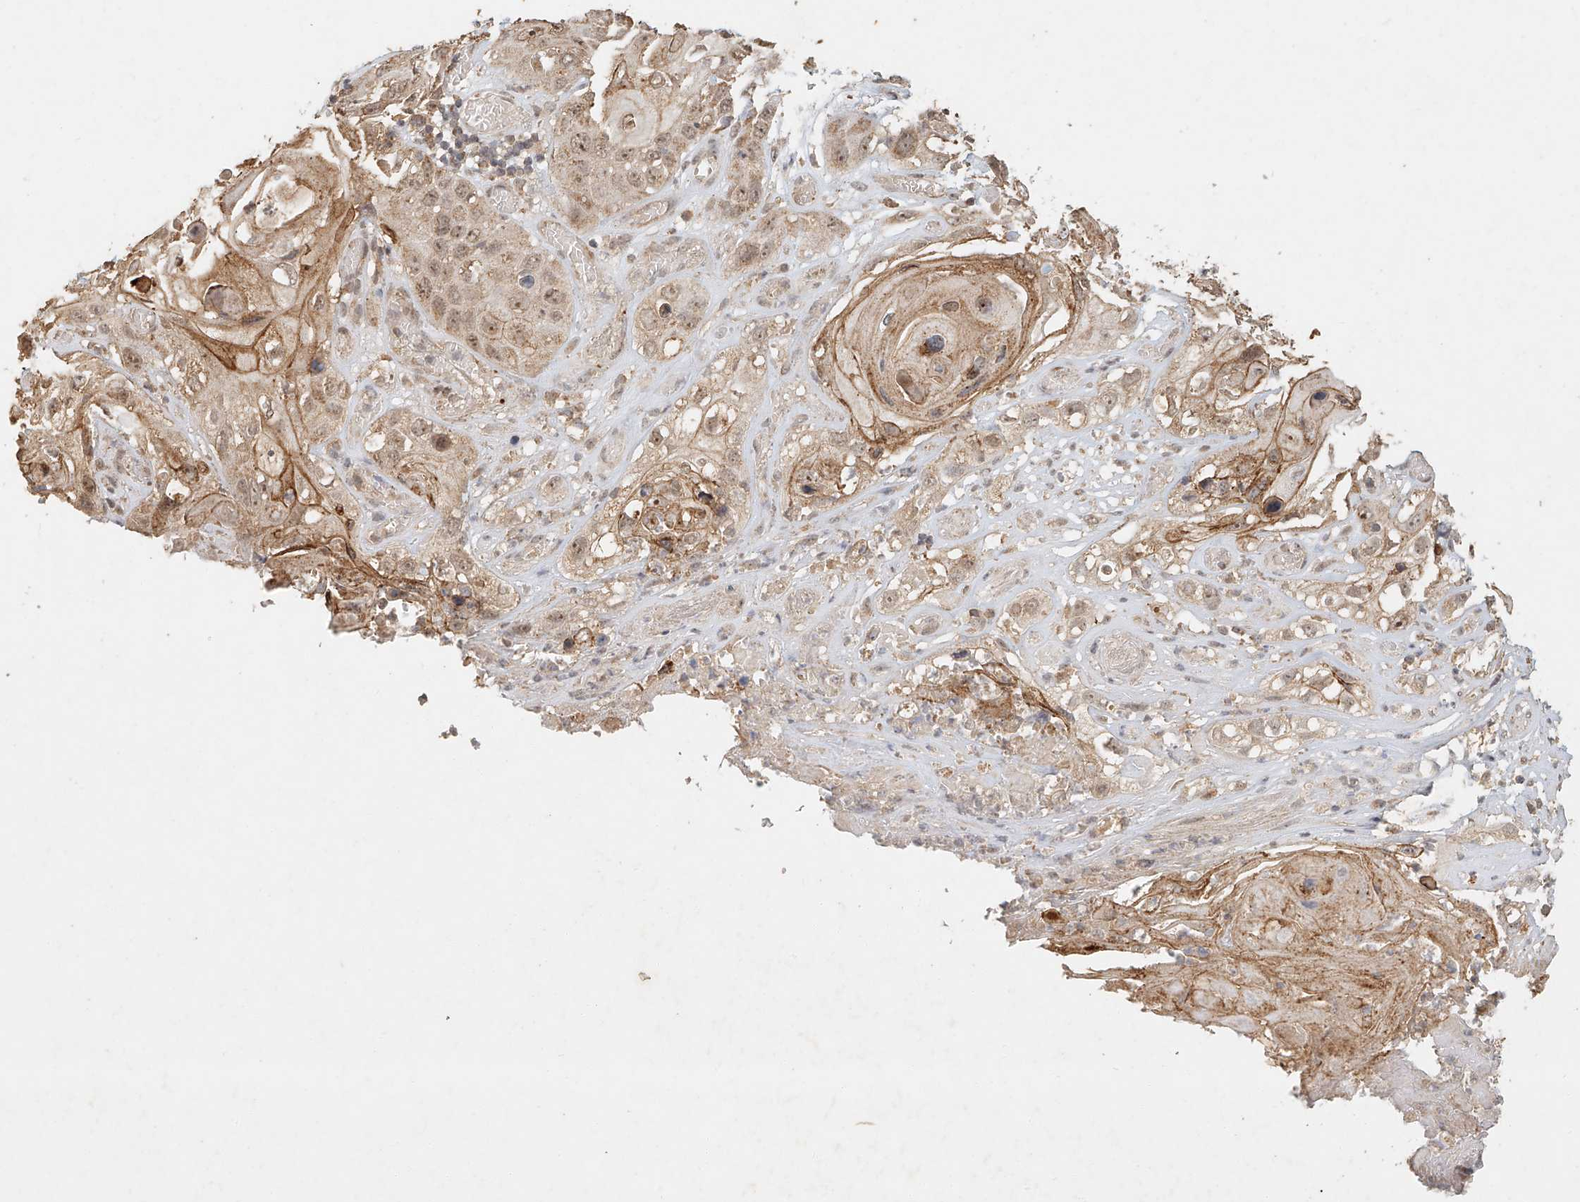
{"staining": {"intensity": "moderate", "quantity": ">75%", "location": "cytoplasmic/membranous,nuclear"}, "tissue": "skin cancer", "cell_type": "Tumor cells", "image_type": "cancer", "snomed": [{"axis": "morphology", "description": "Squamous cell carcinoma, NOS"}, {"axis": "topography", "description": "Skin"}], "caption": "The immunohistochemical stain labels moderate cytoplasmic/membranous and nuclear positivity in tumor cells of skin cancer tissue.", "gene": "CXorf58", "patient": {"sex": "male", "age": 55}}